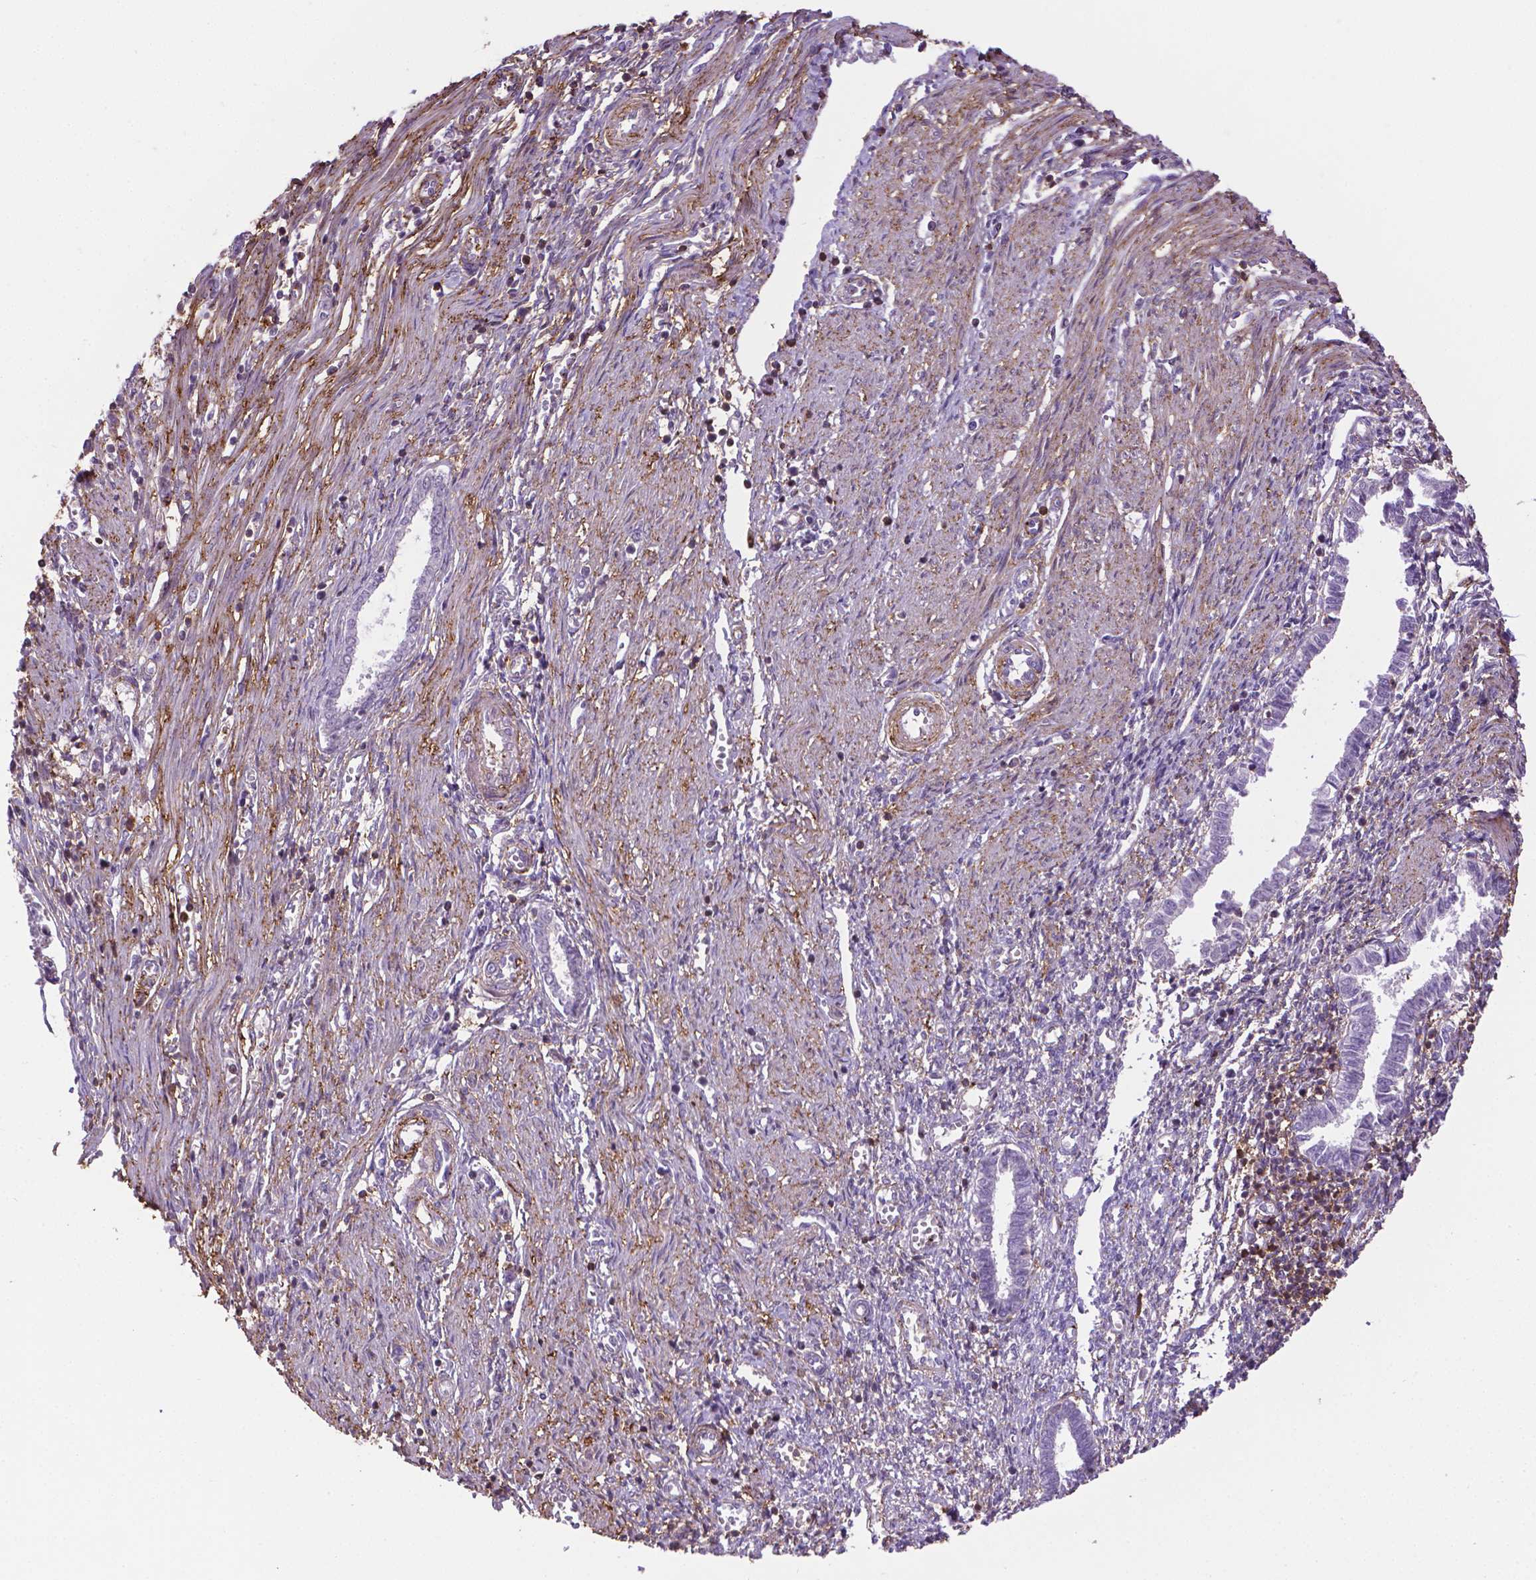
{"staining": {"intensity": "negative", "quantity": "none", "location": "none"}, "tissue": "endometrial cancer", "cell_type": "Tumor cells", "image_type": "cancer", "snomed": [{"axis": "morphology", "description": "Adenocarcinoma, NOS"}, {"axis": "topography", "description": "Endometrium"}], "caption": "This image is of endometrial cancer (adenocarcinoma) stained with immunohistochemistry to label a protein in brown with the nuclei are counter-stained blue. There is no expression in tumor cells.", "gene": "ACAD10", "patient": {"sex": "female", "age": 43}}